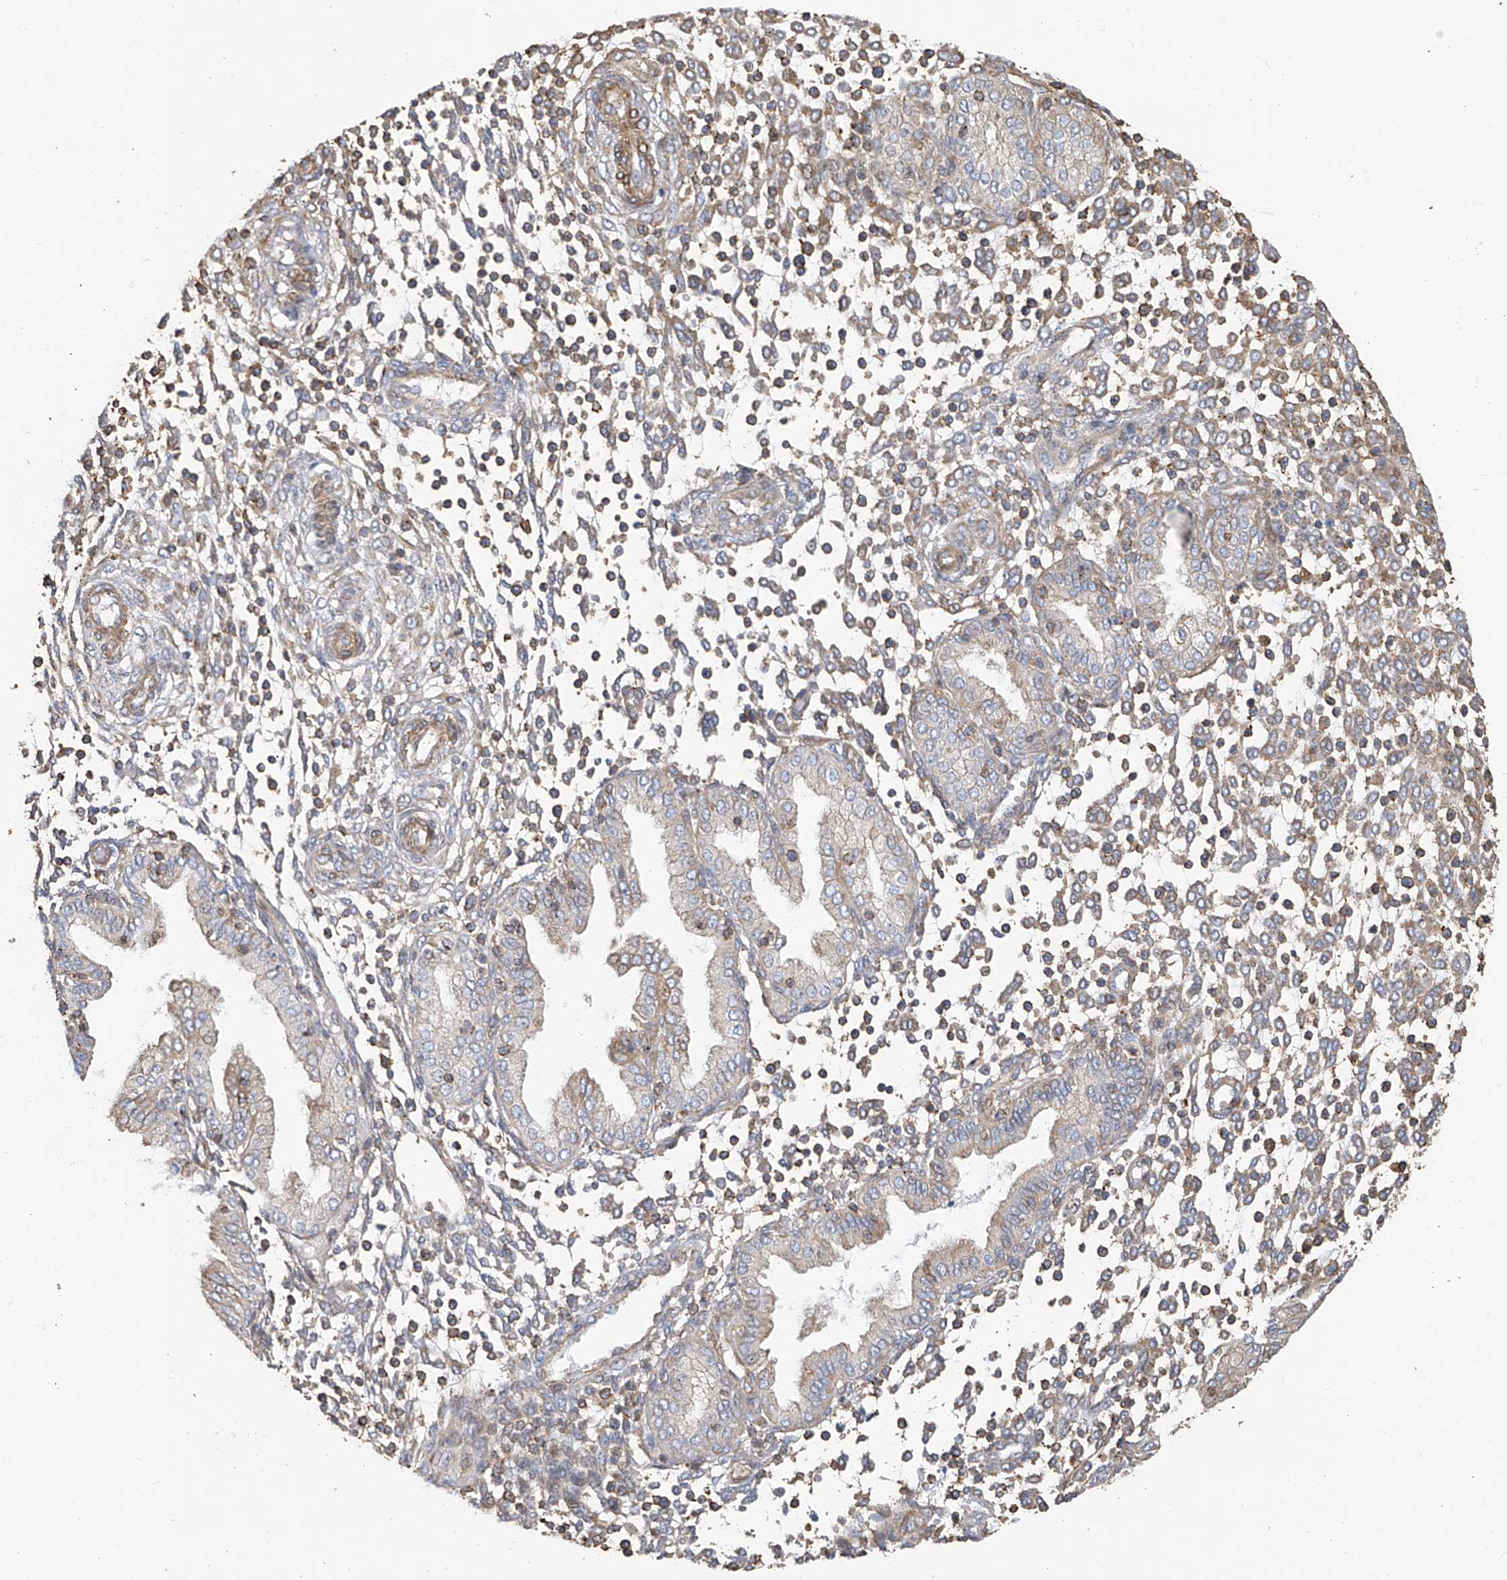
{"staining": {"intensity": "weak", "quantity": "25%-75%", "location": "cytoplasmic/membranous"}, "tissue": "endometrium", "cell_type": "Cells in endometrial stroma", "image_type": "normal", "snomed": [{"axis": "morphology", "description": "Normal tissue, NOS"}, {"axis": "topography", "description": "Endometrium"}], "caption": "Immunohistochemistry of unremarkable human endometrium shows low levels of weak cytoplasmic/membranous staining in approximately 25%-75% of cells in endometrial stroma.", "gene": "SLC43A3", "patient": {"sex": "female", "age": 53}}